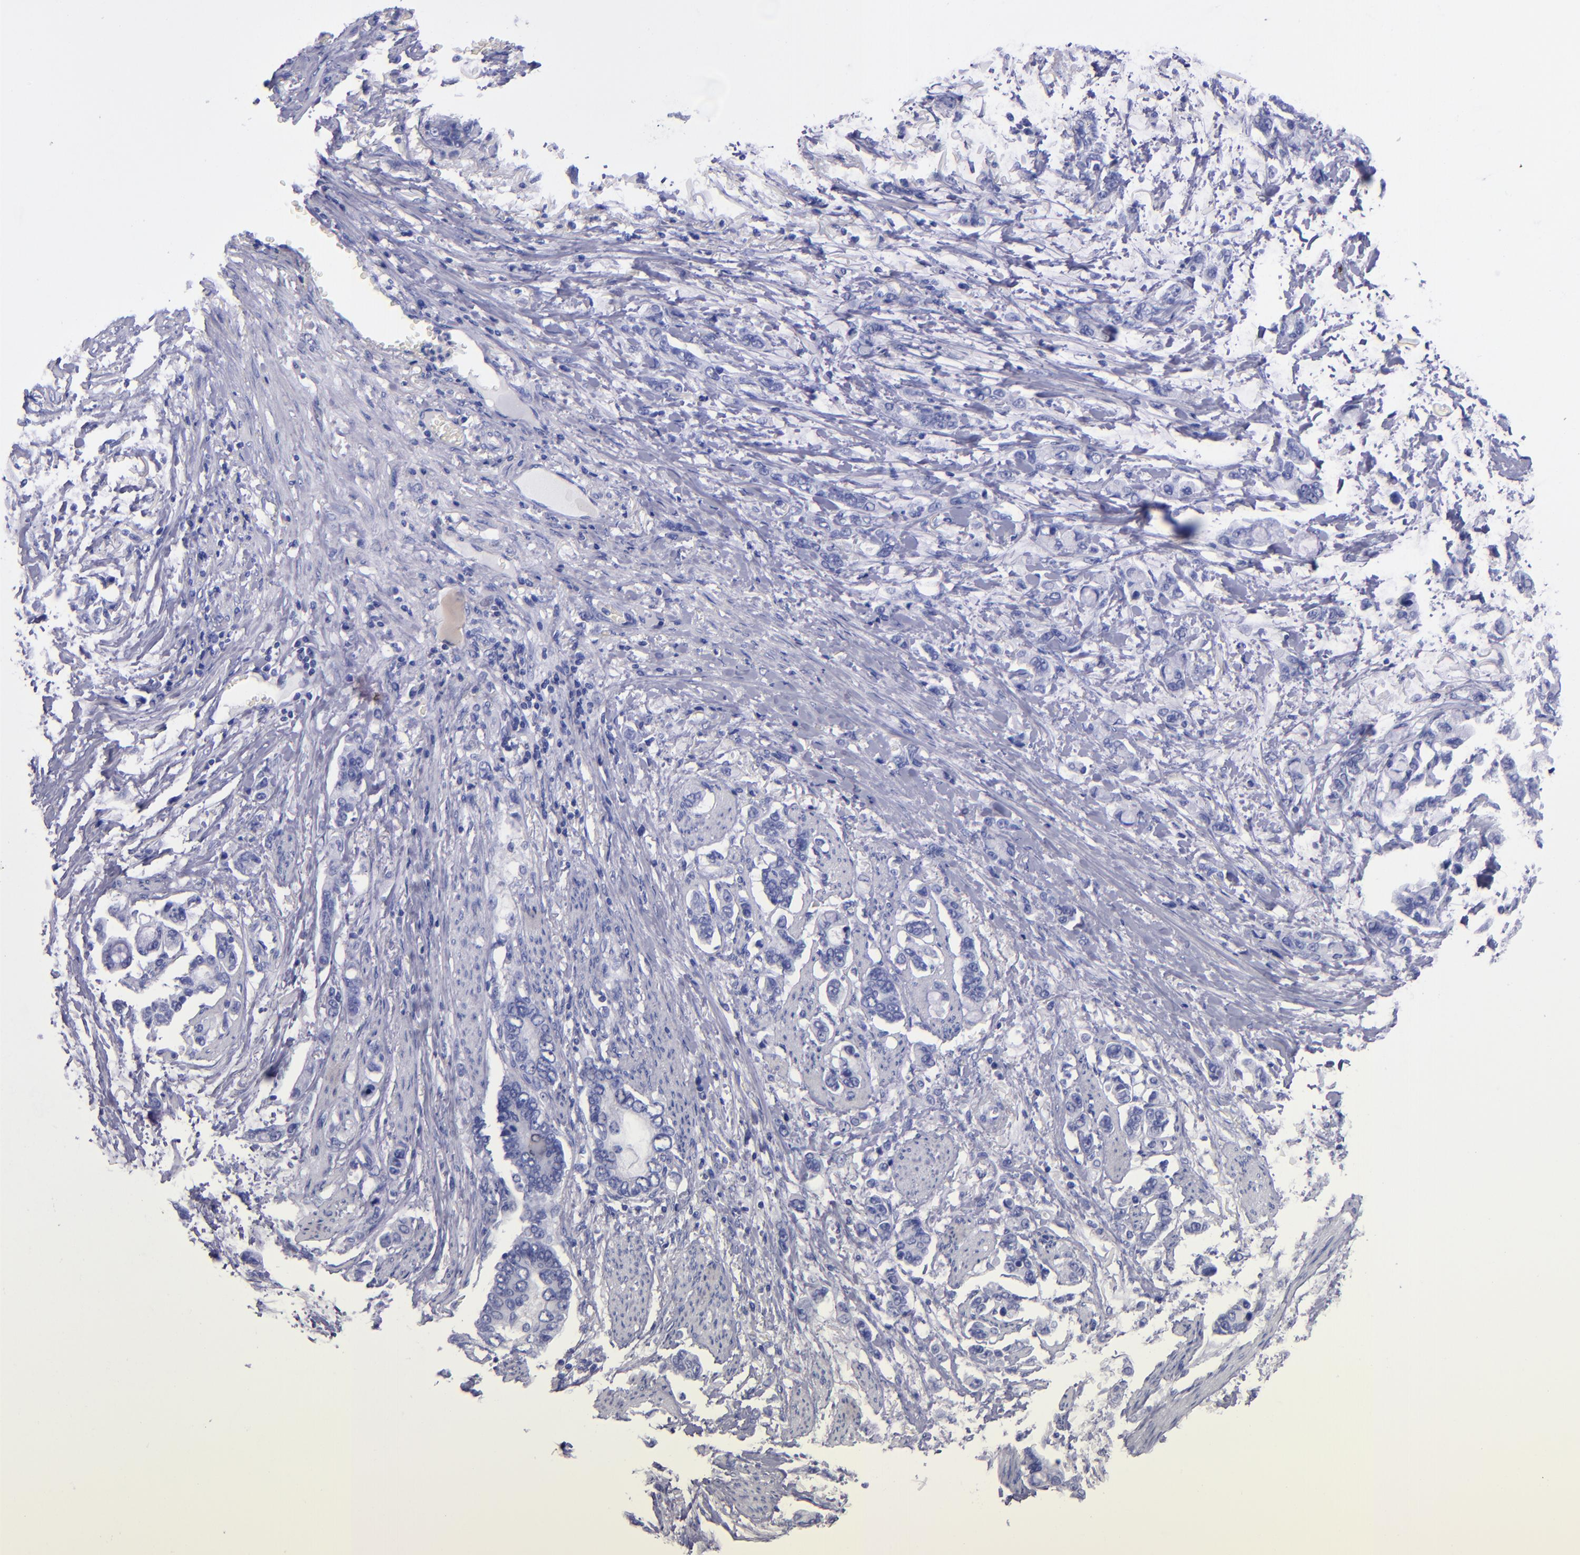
{"staining": {"intensity": "negative", "quantity": "none", "location": "none"}, "tissue": "stomach cancer", "cell_type": "Tumor cells", "image_type": "cancer", "snomed": [{"axis": "morphology", "description": "Adenocarcinoma, NOS"}, {"axis": "topography", "description": "Stomach"}], "caption": "The IHC micrograph has no significant positivity in tumor cells of stomach adenocarcinoma tissue.", "gene": "CD37", "patient": {"sex": "male", "age": 78}}